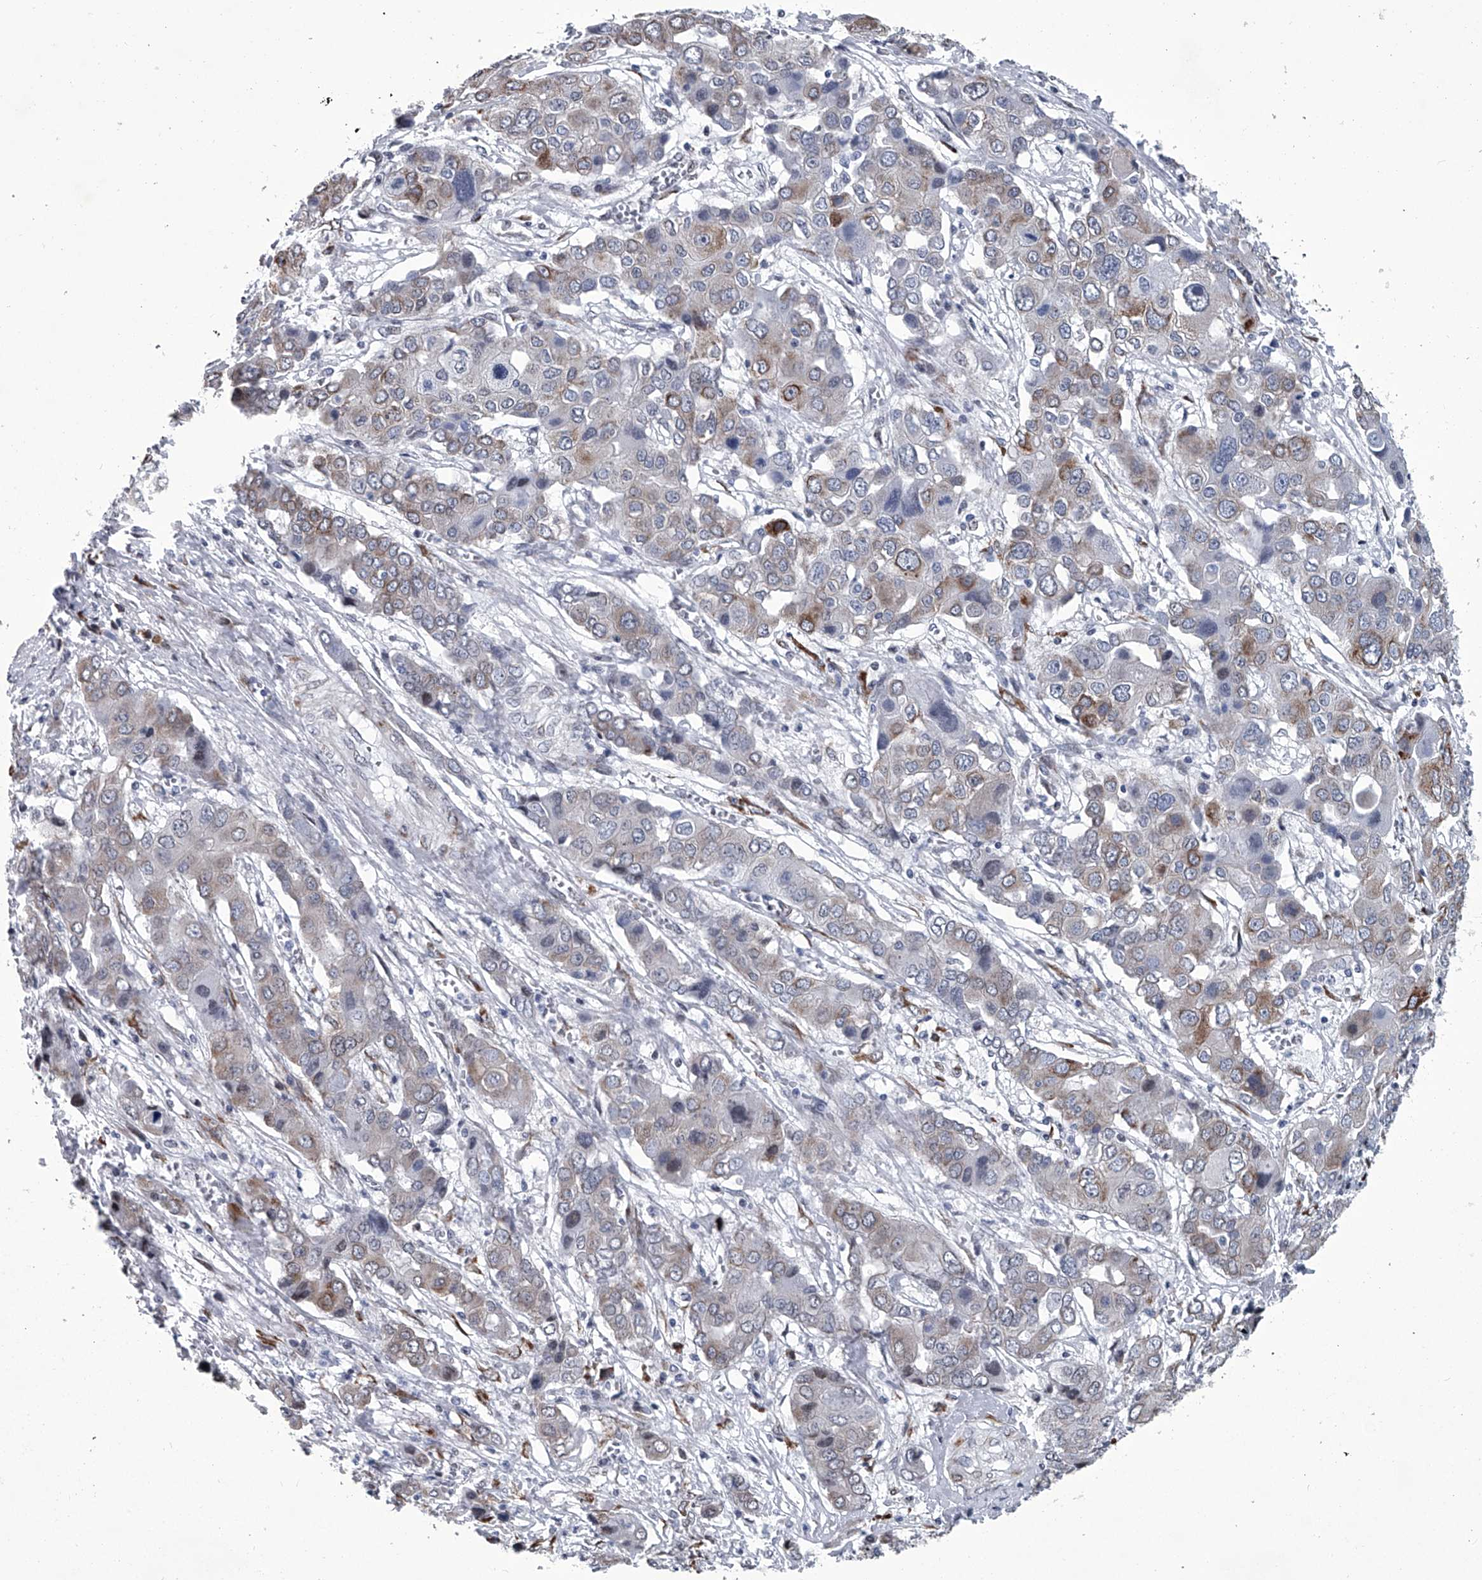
{"staining": {"intensity": "moderate", "quantity": "<25%", "location": "cytoplasmic/membranous"}, "tissue": "liver cancer", "cell_type": "Tumor cells", "image_type": "cancer", "snomed": [{"axis": "morphology", "description": "Cholangiocarcinoma"}, {"axis": "topography", "description": "Liver"}], "caption": "A brown stain labels moderate cytoplasmic/membranous staining of a protein in liver cancer (cholangiocarcinoma) tumor cells.", "gene": "PPP2R5D", "patient": {"sex": "male", "age": 67}}